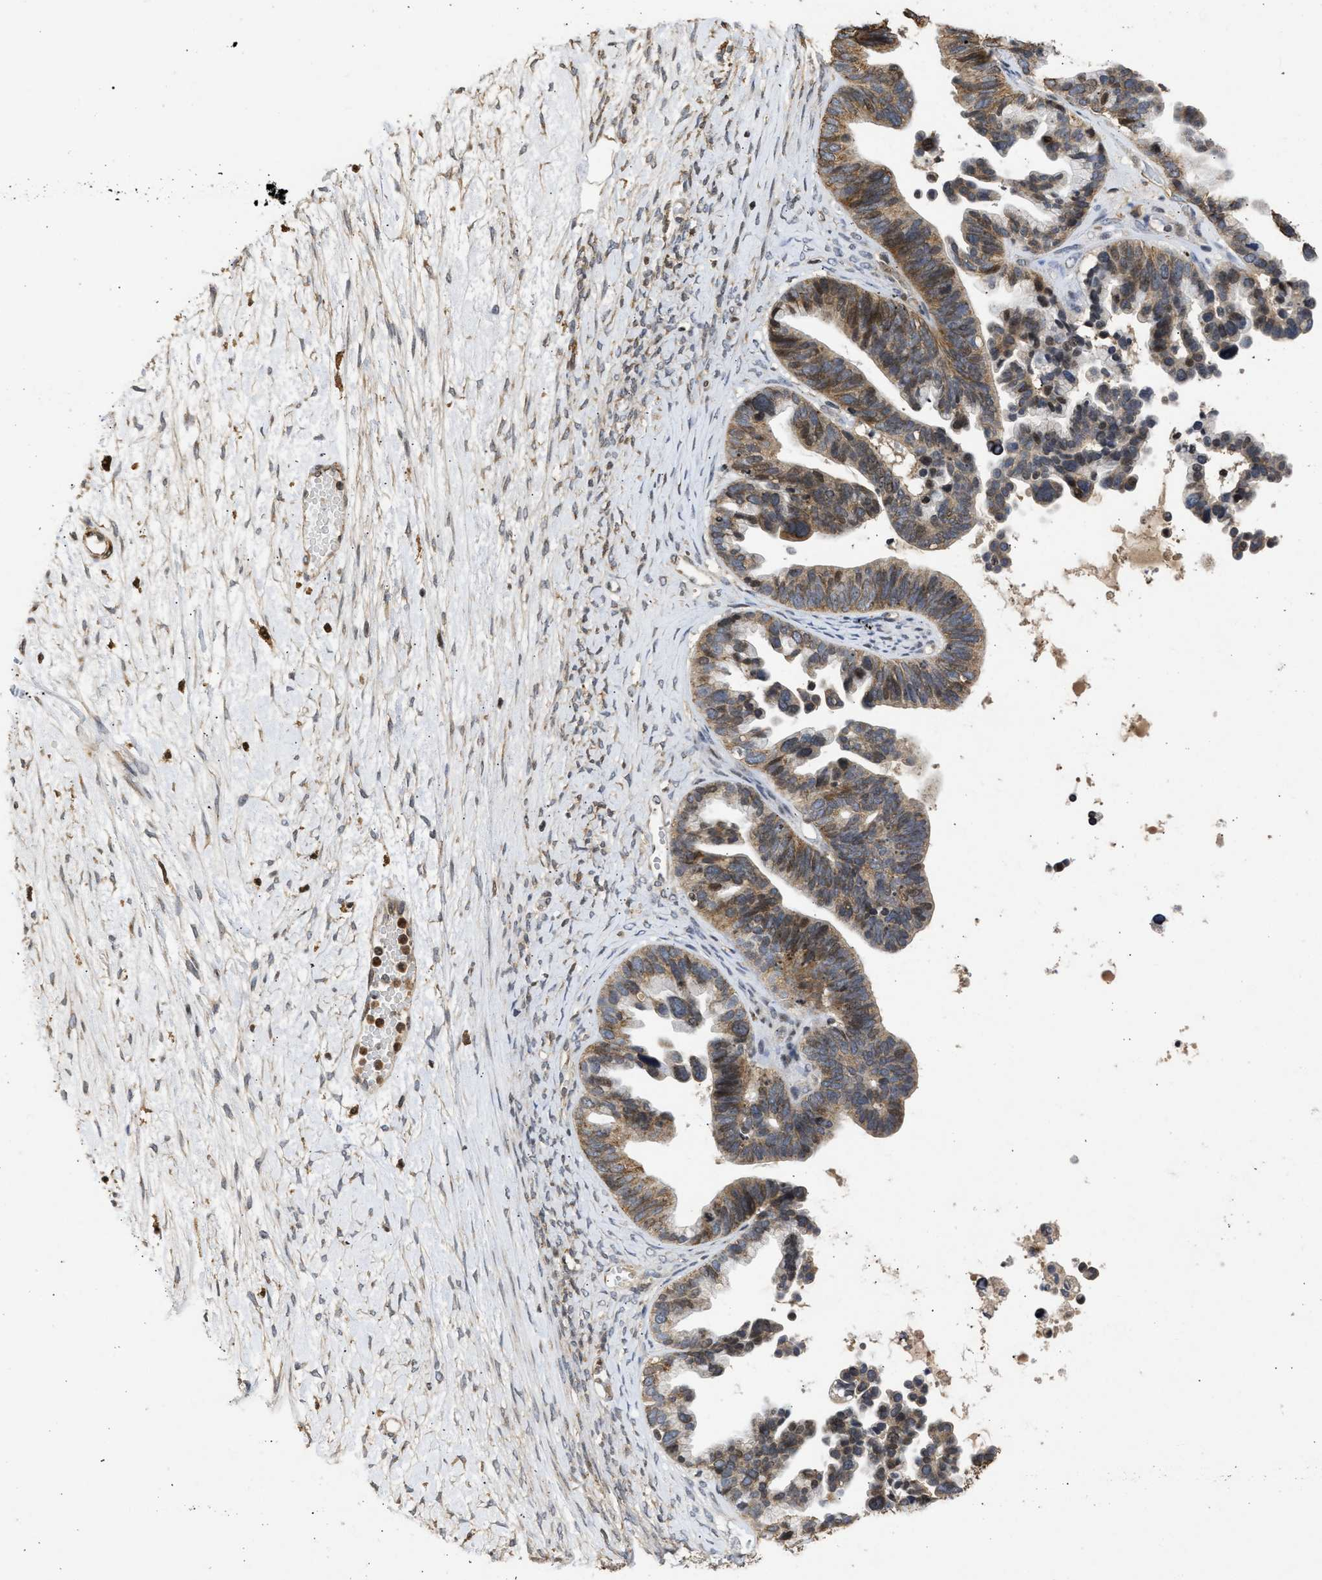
{"staining": {"intensity": "moderate", "quantity": ">75%", "location": "cytoplasmic/membranous"}, "tissue": "ovarian cancer", "cell_type": "Tumor cells", "image_type": "cancer", "snomed": [{"axis": "morphology", "description": "Cystadenocarcinoma, serous, NOS"}, {"axis": "topography", "description": "Ovary"}], "caption": "About >75% of tumor cells in human ovarian serous cystadenocarcinoma display moderate cytoplasmic/membranous protein staining as visualized by brown immunohistochemical staining.", "gene": "ENSG00000142539", "patient": {"sex": "female", "age": 56}}